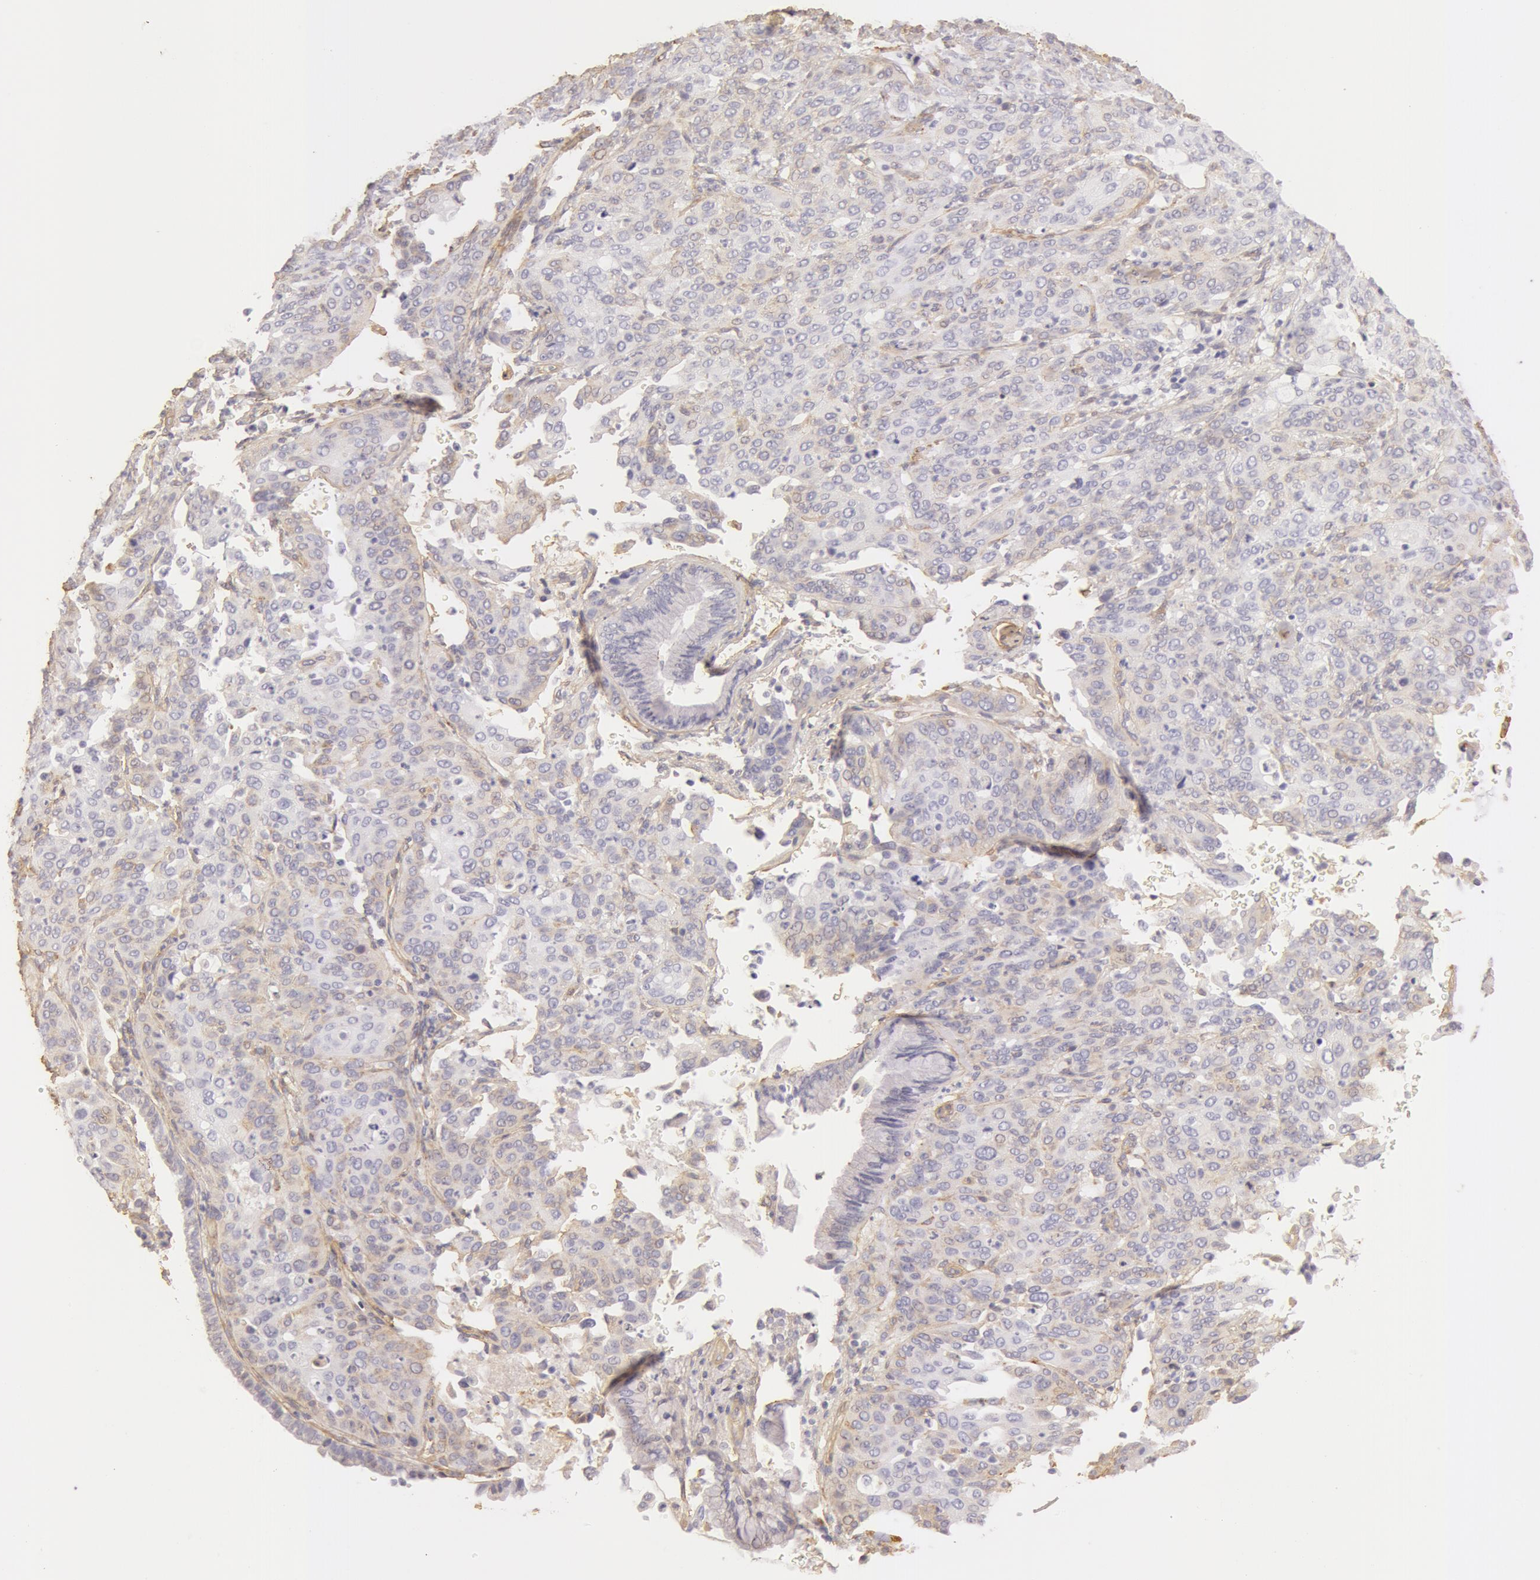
{"staining": {"intensity": "negative", "quantity": "none", "location": "none"}, "tissue": "cervical cancer", "cell_type": "Tumor cells", "image_type": "cancer", "snomed": [{"axis": "morphology", "description": "Squamous cell carcinoma, NOS"}, {"axis": "topography", "description": "Cervix"}], "caption": "Immunohistochemical staining of human cervical cancer (squamous cell carcinoma) displays no significant positivity in tumor cells.", "gene": "COL4A1", "patient": {"sex": "female", "age": 41}}